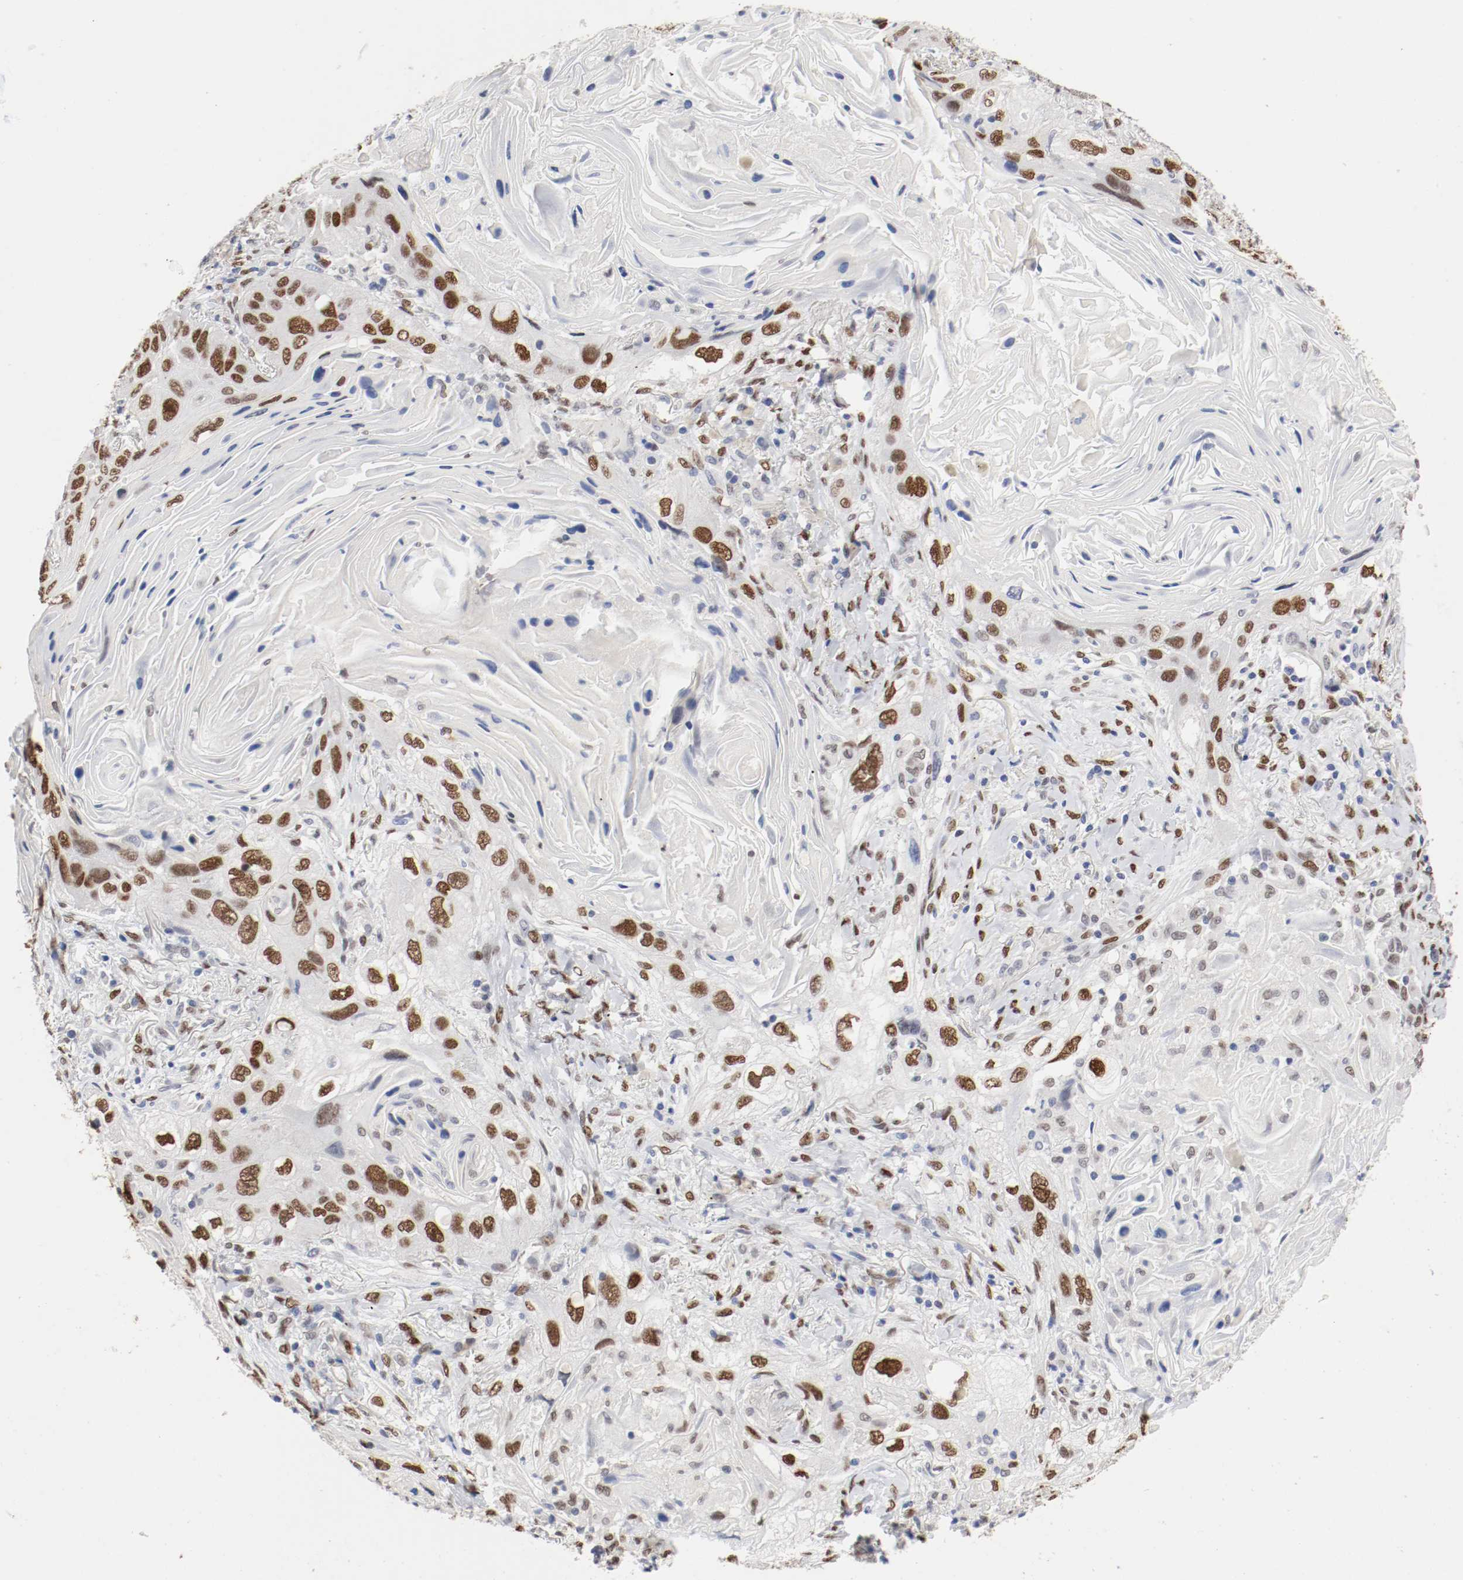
{"staining": {"intensity": "strong", "quantity": ">75%", "location": "nuclear"}, "tissue": "lung cancer", "cell_type": "Tumor cells", "image_type": "cancer", "snomed": [{"axis": "morphology", "description": "Squamous cell carcinoma, NOS"}, {"axis": "topography", "description": "Lung"}], "caption": "DAB (3,3'-diaminobenzidine) immunohistochemical staining of human lung cancer shows strong nuclear protein expression in approximately >75% of tumor cells.", "gene": "FOSL2", "patient": {"sex": "female", "age": 67}}